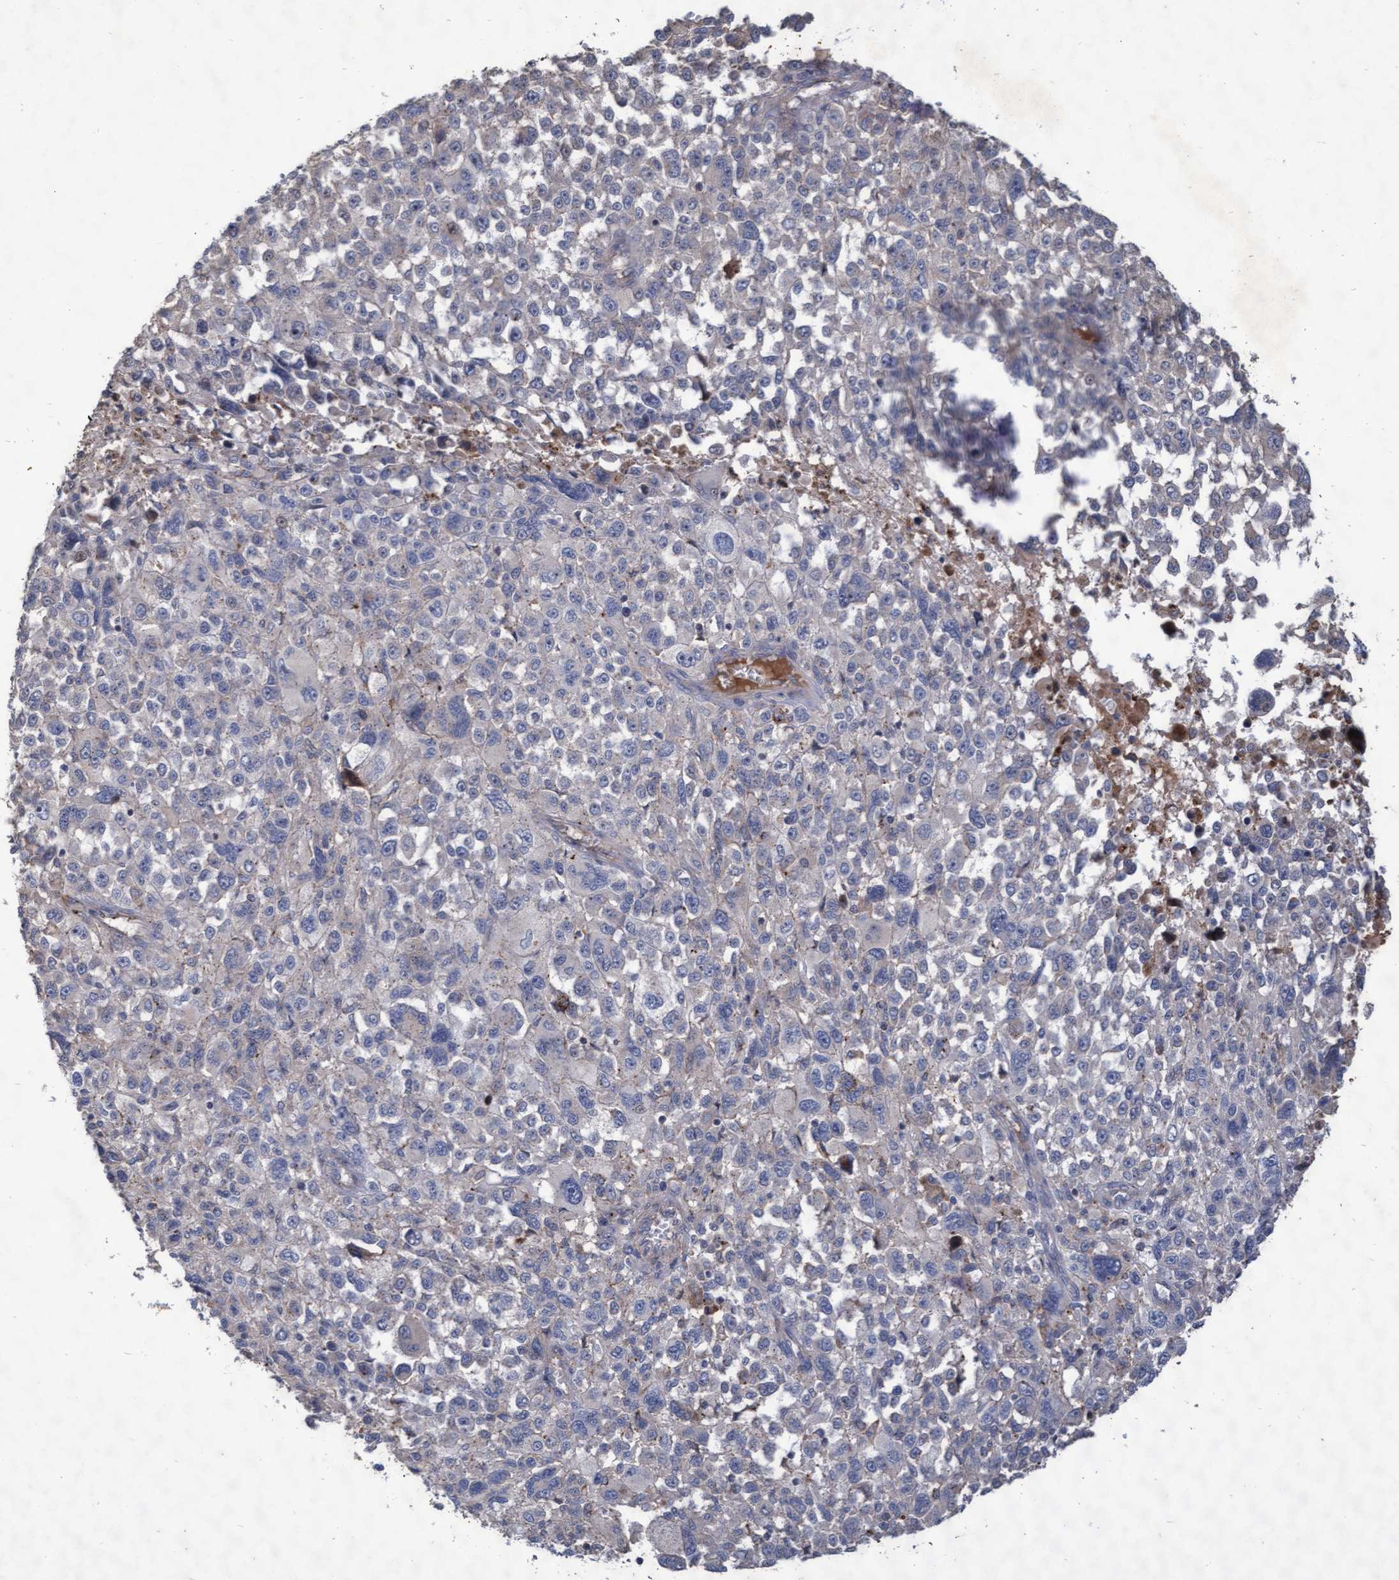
{"staining": {"intensity": "negative", "quantity": "none", "location": "none"}, "tissue": "melanoma", "cell_type": "Tumor cells", "image_type": "cancer", "snomed": [{"axis": "morphology", "description": "Malignant melanoma, NOS"}, {"axis": "topography", "description": "Skin"}], "caption": "A high-resolution image shows immunohistochemistry (IHC) staining of malignant melanoma, which exhibits no significant staining in tumor cells.", "gene": "ABCF2", "patient": {"sex": "female", "age": 55}}